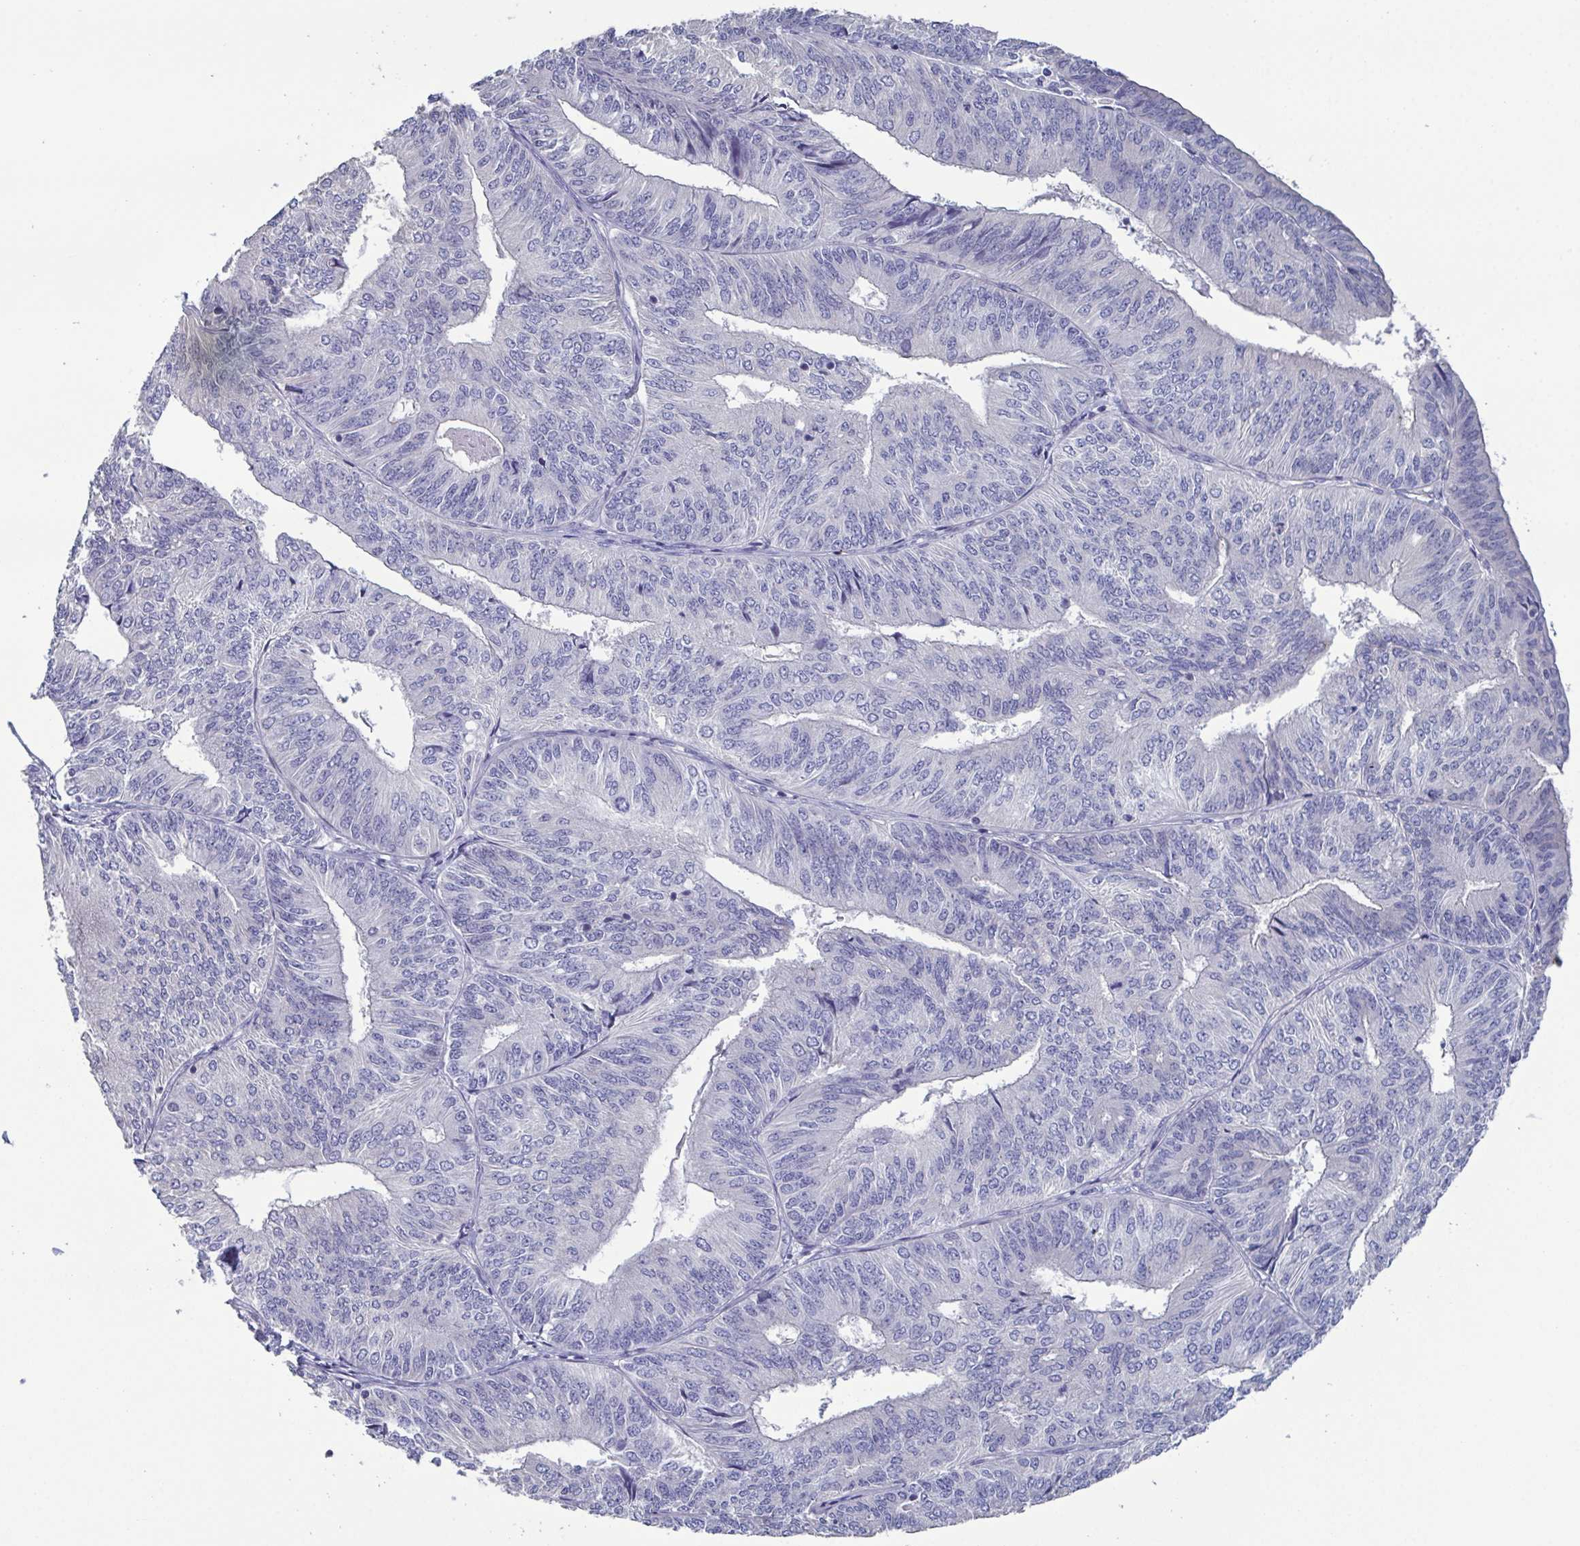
{"staining": {"intensity": "negative", "quantity": "none", "location": "none"}, "tissue": "endometrial cancer", "cell_type": "Tumor cells", "image_type": "cancer", "snomed": [{"axis": "morphology", "description": "Adenocarcinoma, NOS"}, {"axis": "topography", "description": "Endometrium"}], "caption": "Immunohistochemistry (IHC) micrograph of neoplastic tissue: human adenocarcinoma (endometrial) stained with DAB (3,3'-diaminobenzidine) displays no significant protein expression in tumor cells. The staining is performed using DAB brown chromogen with nuclei counter-stained in using hematoxylin.", "gene": "GLDC", "patient": {"sex": "female", "age": 58}}